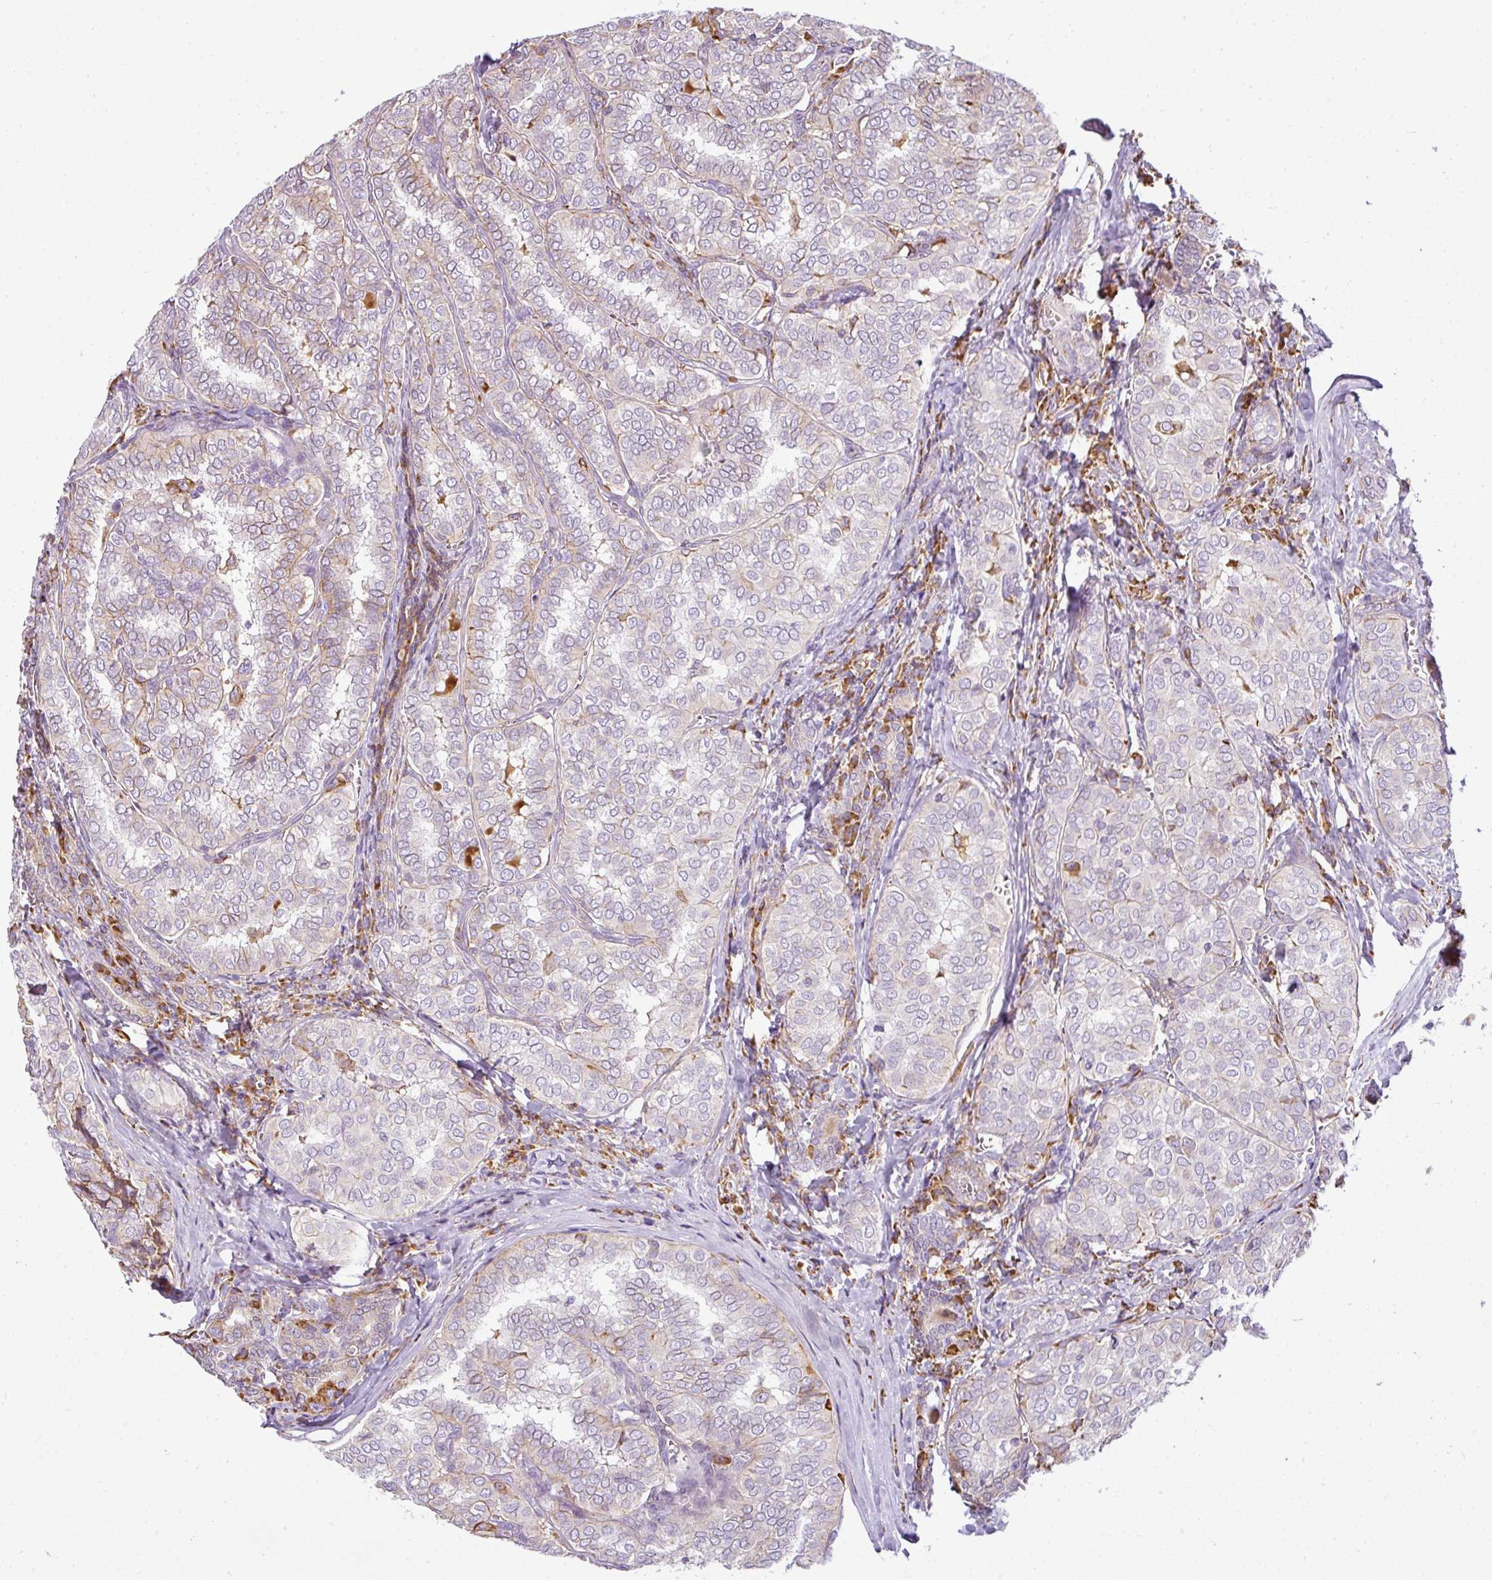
{"staining": {"intensity": "weak", "quantity": "25%-75%", "location": "cytoplasmic/membranous"}, "tissue": "thyroid cancer", "cell_type": "Tumor cells", "image_type": "cancer", "snomed": [{"axis": "morphology", "description": "Papillary adenocarcinoma, NOS"}, {"axis": "topography", "description": "Thyroid gland"}], "caption": "Protein expression analysis of thyroid cancer (papillary adenocarcinoma) displays weak cytoplasmic/membranous staining in approximately 25%-75% of tumor cells. The staining is performed using DAB brown chromogen to label protein expression. The nuclei are counter-stained blue using hematoxylin.", "gene": "ANKRD18A", "patient": {"sex": "female", "age": 30}}